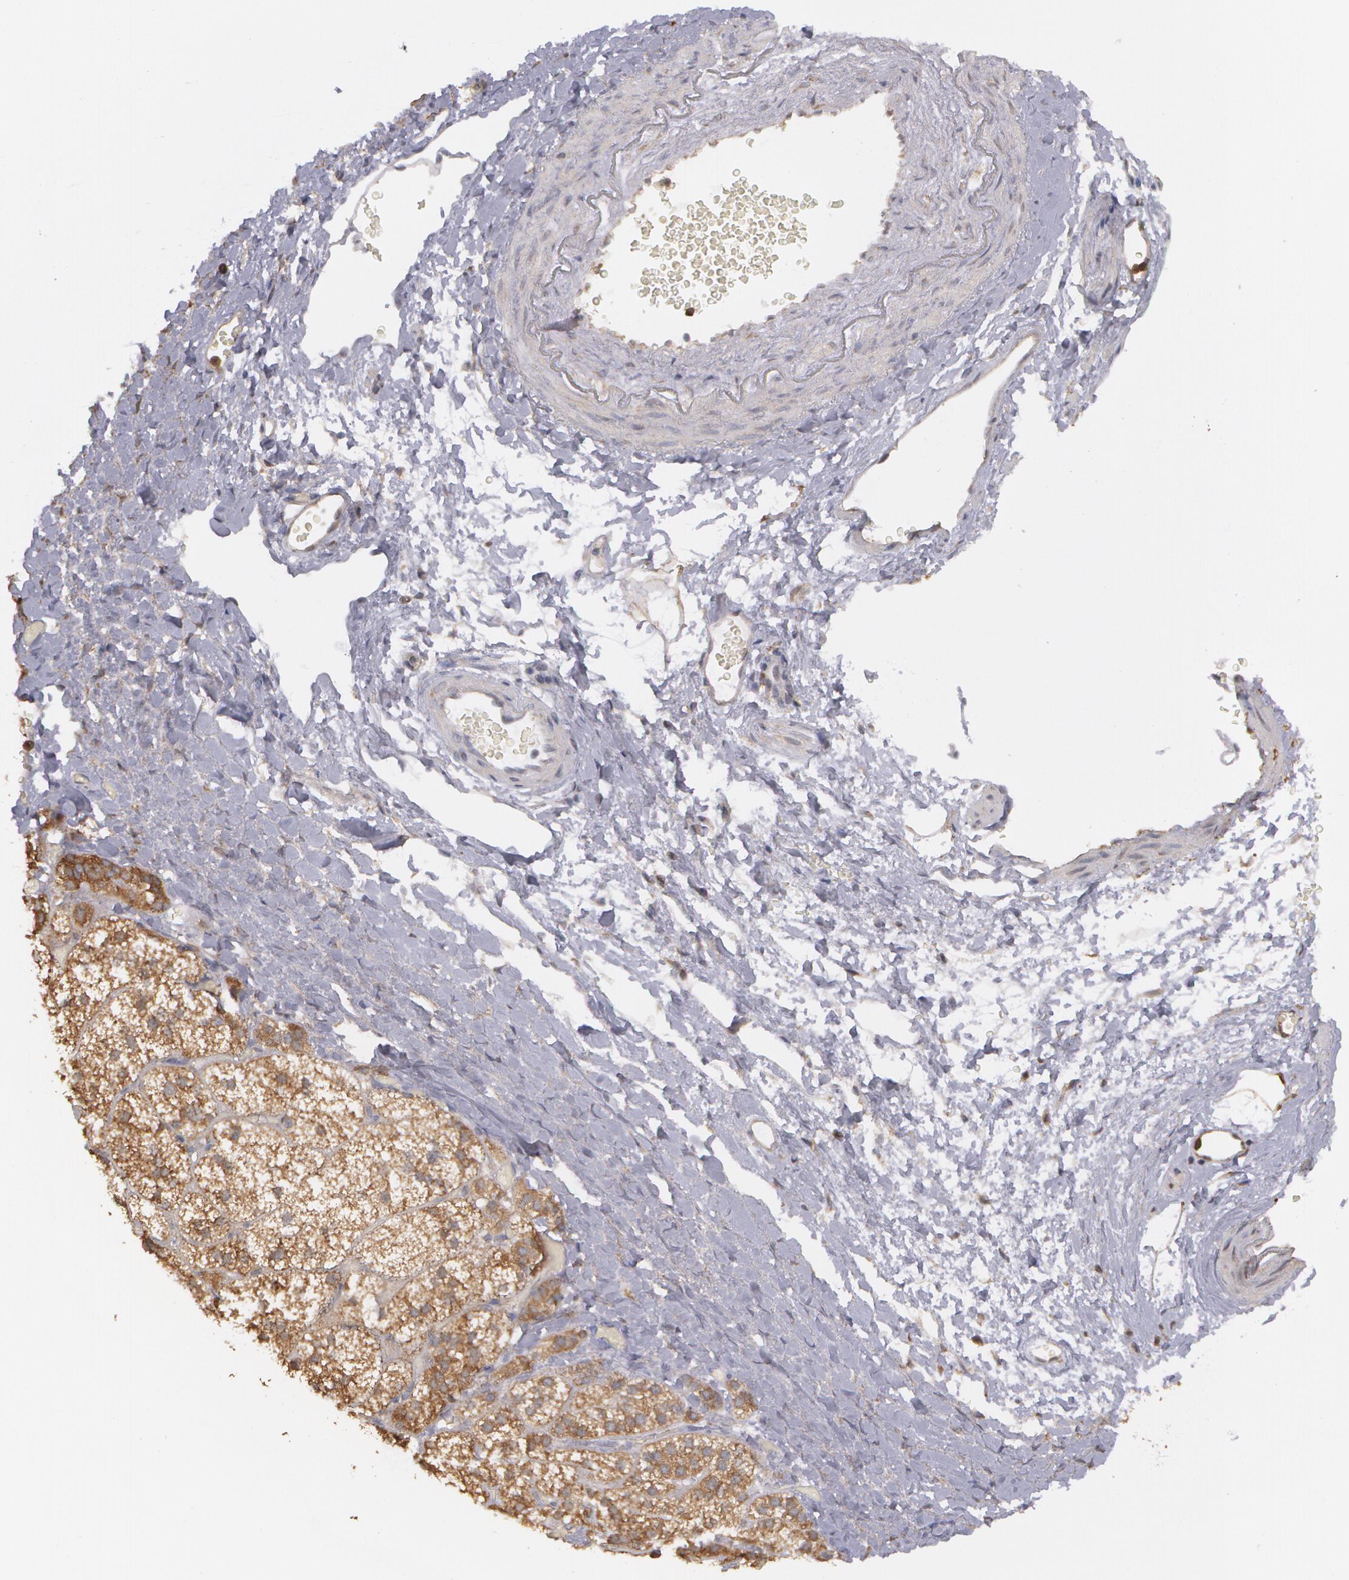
{"staining": {"intensity": "moderate", "quantity": ">75%", "location": "cytoplasmic/membranous"}, "tissue": "adrenal gland", "cell_type": "Glandular cells", "image_type": "normal", "snomed": [{"axis": "morphology", "description": "Normal tissue, NOS"}, {"axis": "topography", "description": "Adrenal gland"}], "caption": "This is an image of immunohistochemistry (IHC) staining of benign adrenal gland, which shows moderate positivity in the cytoplasmic/membranous of glandular cells.", "gene": "MTHFD1", "patient": {"sex": "female", "age": 60}}